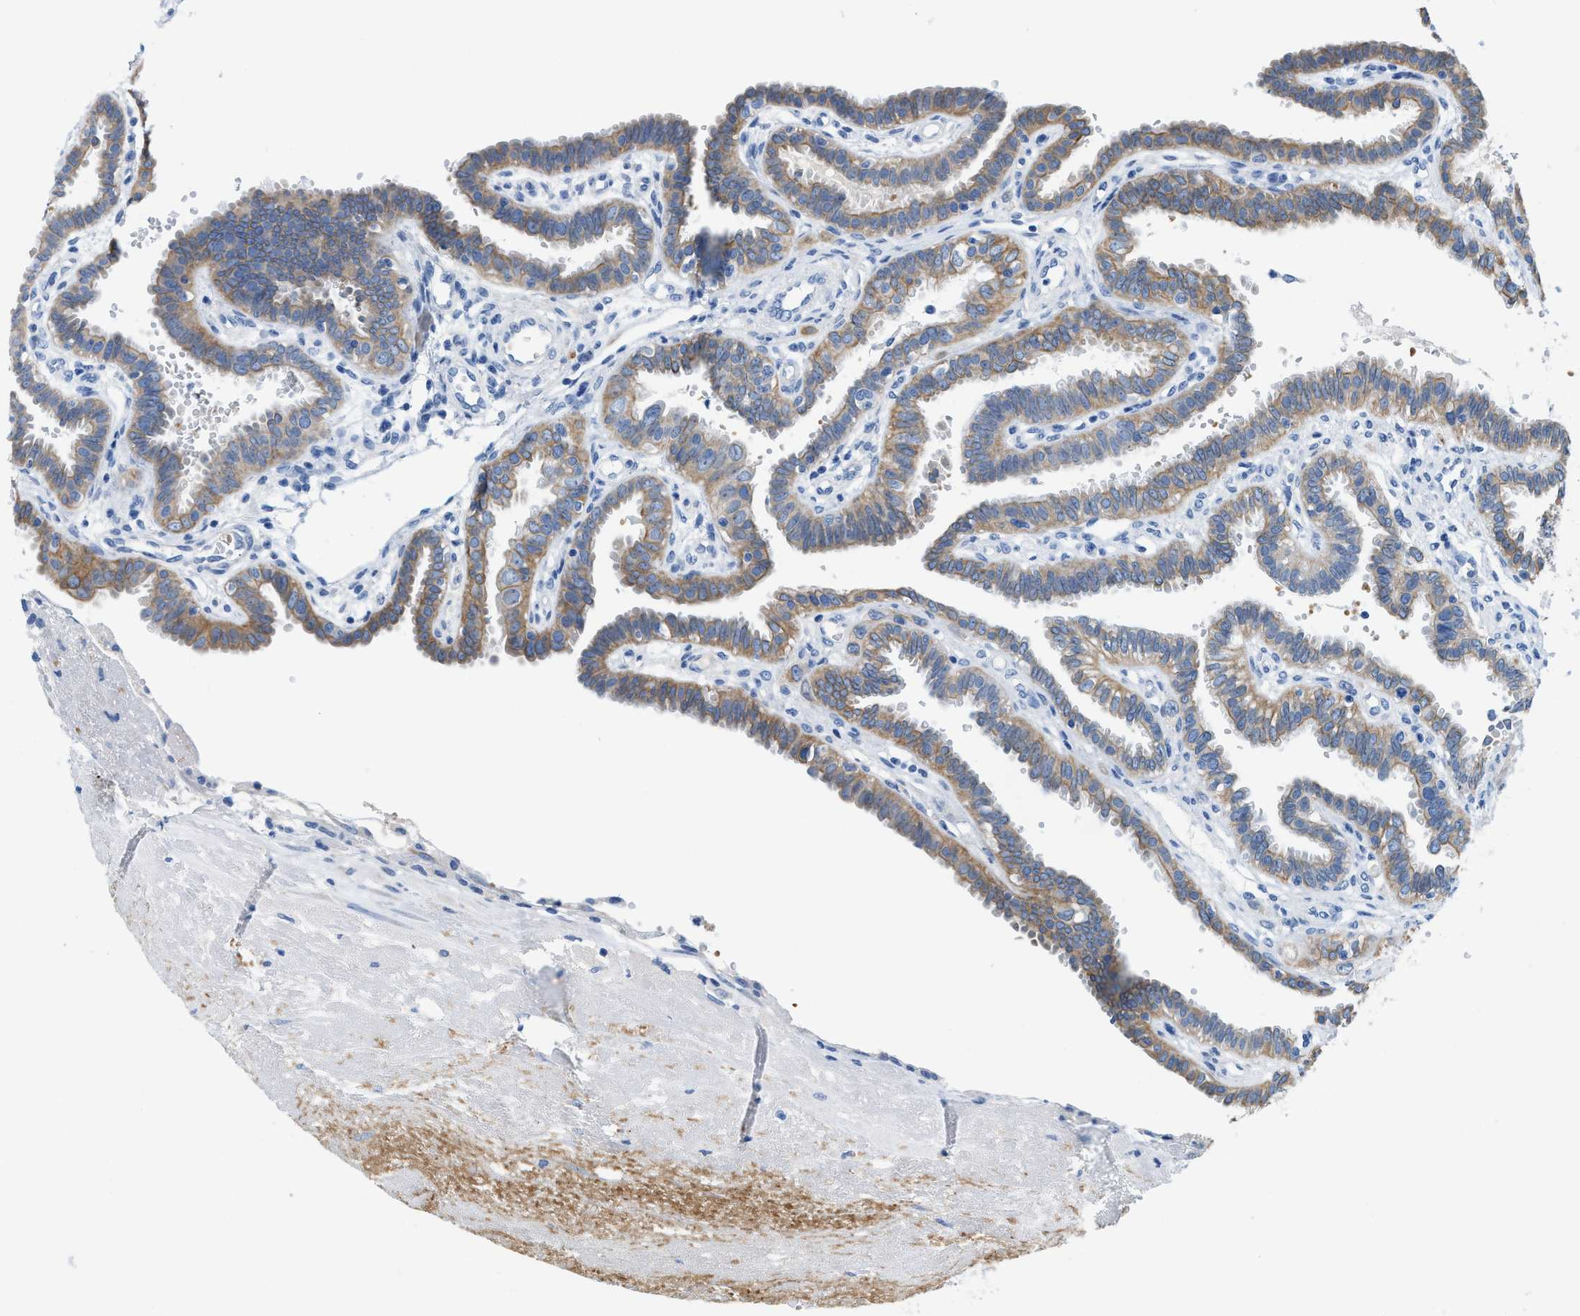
{"staining": {"intensity": "moderate", "quantity": "25%-75%", "location": "cytoplasmic/membranous"}, "tissue": "fallopian tube", "cell_type": "Glandular cells", "image_type": "normal", "snomed": [{"axis": "morphology", "description": "Normal tissue, NOS"}, {"axis": "topography", "description": "Fallopian tube"}, {"axis": "topography", "description": "Placenta"}], "caption": "Immunohistochemical staining of normal human fallopian tube exhibits 25%-75% levels of moderate cytoplasmic/membranous protein positivity in about 25%-75% of glandular cells.", "gene": "BPGM", "patient": {"sex": "female", "age": 34}}